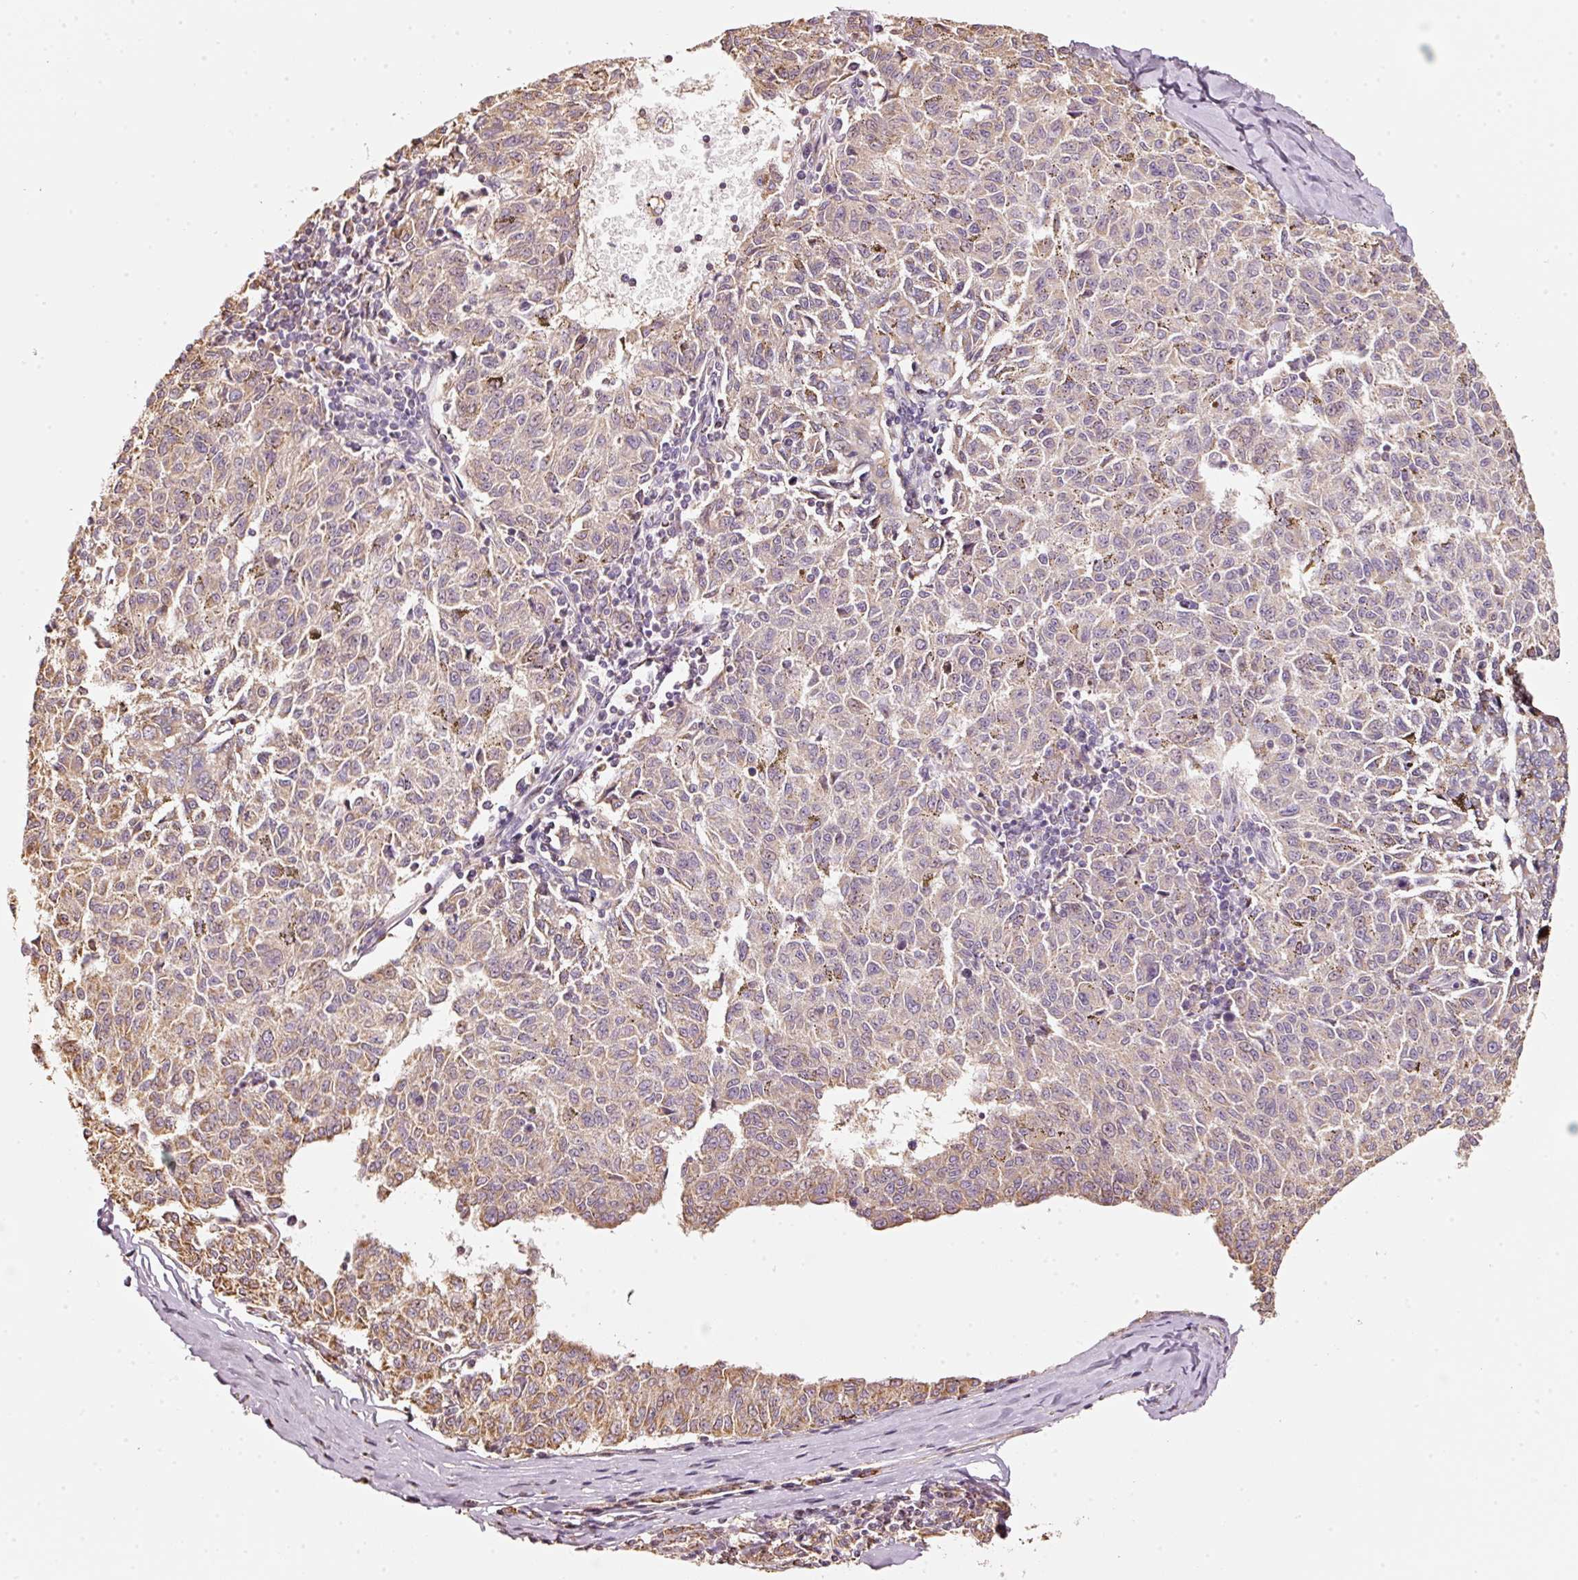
{"staining": {"intensity": "moderate", "quantity": "<25%", "location": "cytoplasmic/membranous"}, "tissue": "melanoma", "cell_type": "Tumor cells", "image_type": "cancer", "snomed": [{"axis": "morphology", "description": "Malignant melanoma, NOS"}, {"axis": "topography", "description": "Skin"}], "caption": "Immunohistochemistry (IHC) (DAB) staining of melanoma exhibits moderate cytoplasmic/membranous protein staining in approximately <25% of tumor cells.", "gene": "RAB35", "patient": {"sex": "female", "age": 72}}